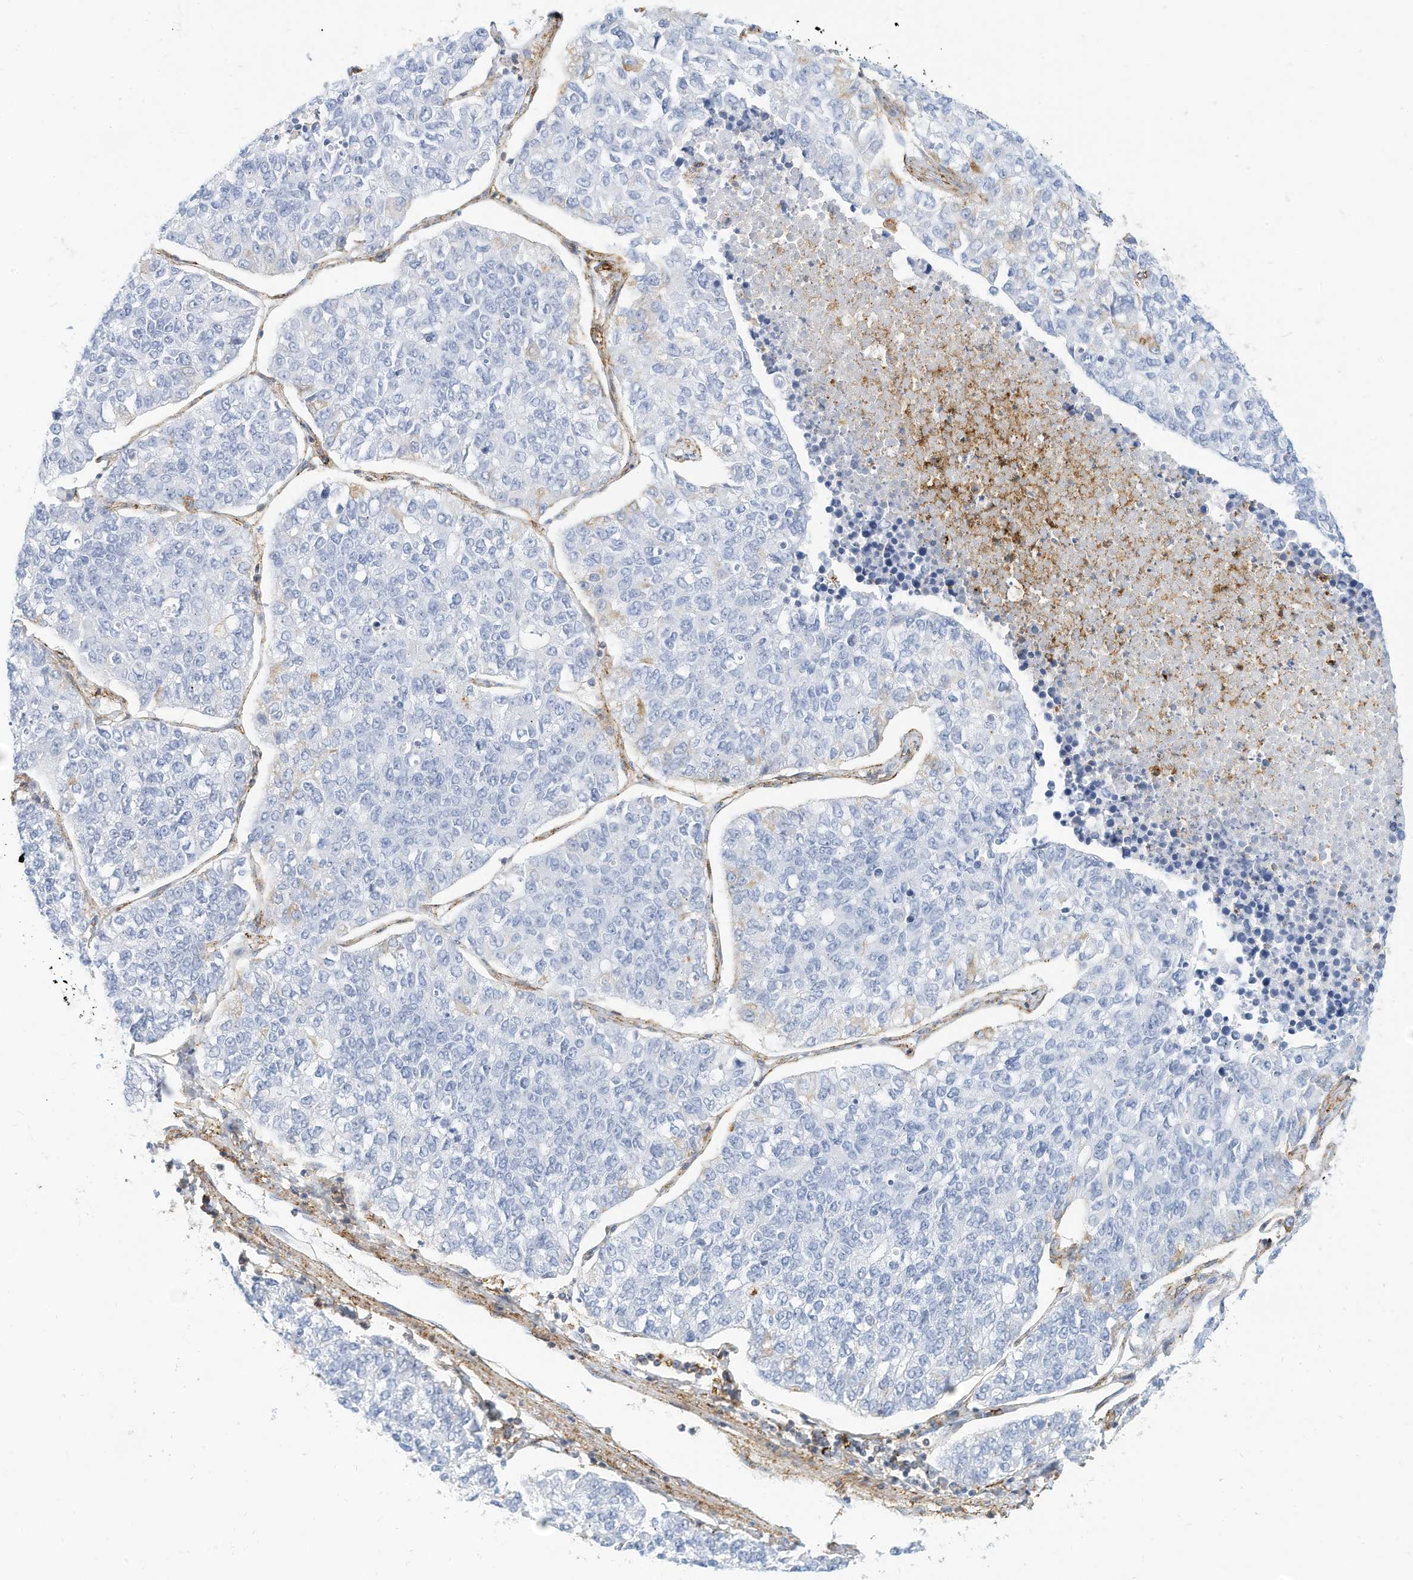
{"staining": {"intensity": "negative", "quantity": "none", "location": "none"}, "tissue": "lung cancer", "cell_type": "Tumor cells", "image_type": "cancer", "snomed": [{"axis": "morphology", "description": "Adenocarcinoma, NOS"}, {"axis": "topography", "description": "Lung"}], "caption": "Tumor cells are negative for brown protein staining in lung adenocarcinoma.", "gene": "TXNDC9", "patient": {"sex": "male", "age": 49}}